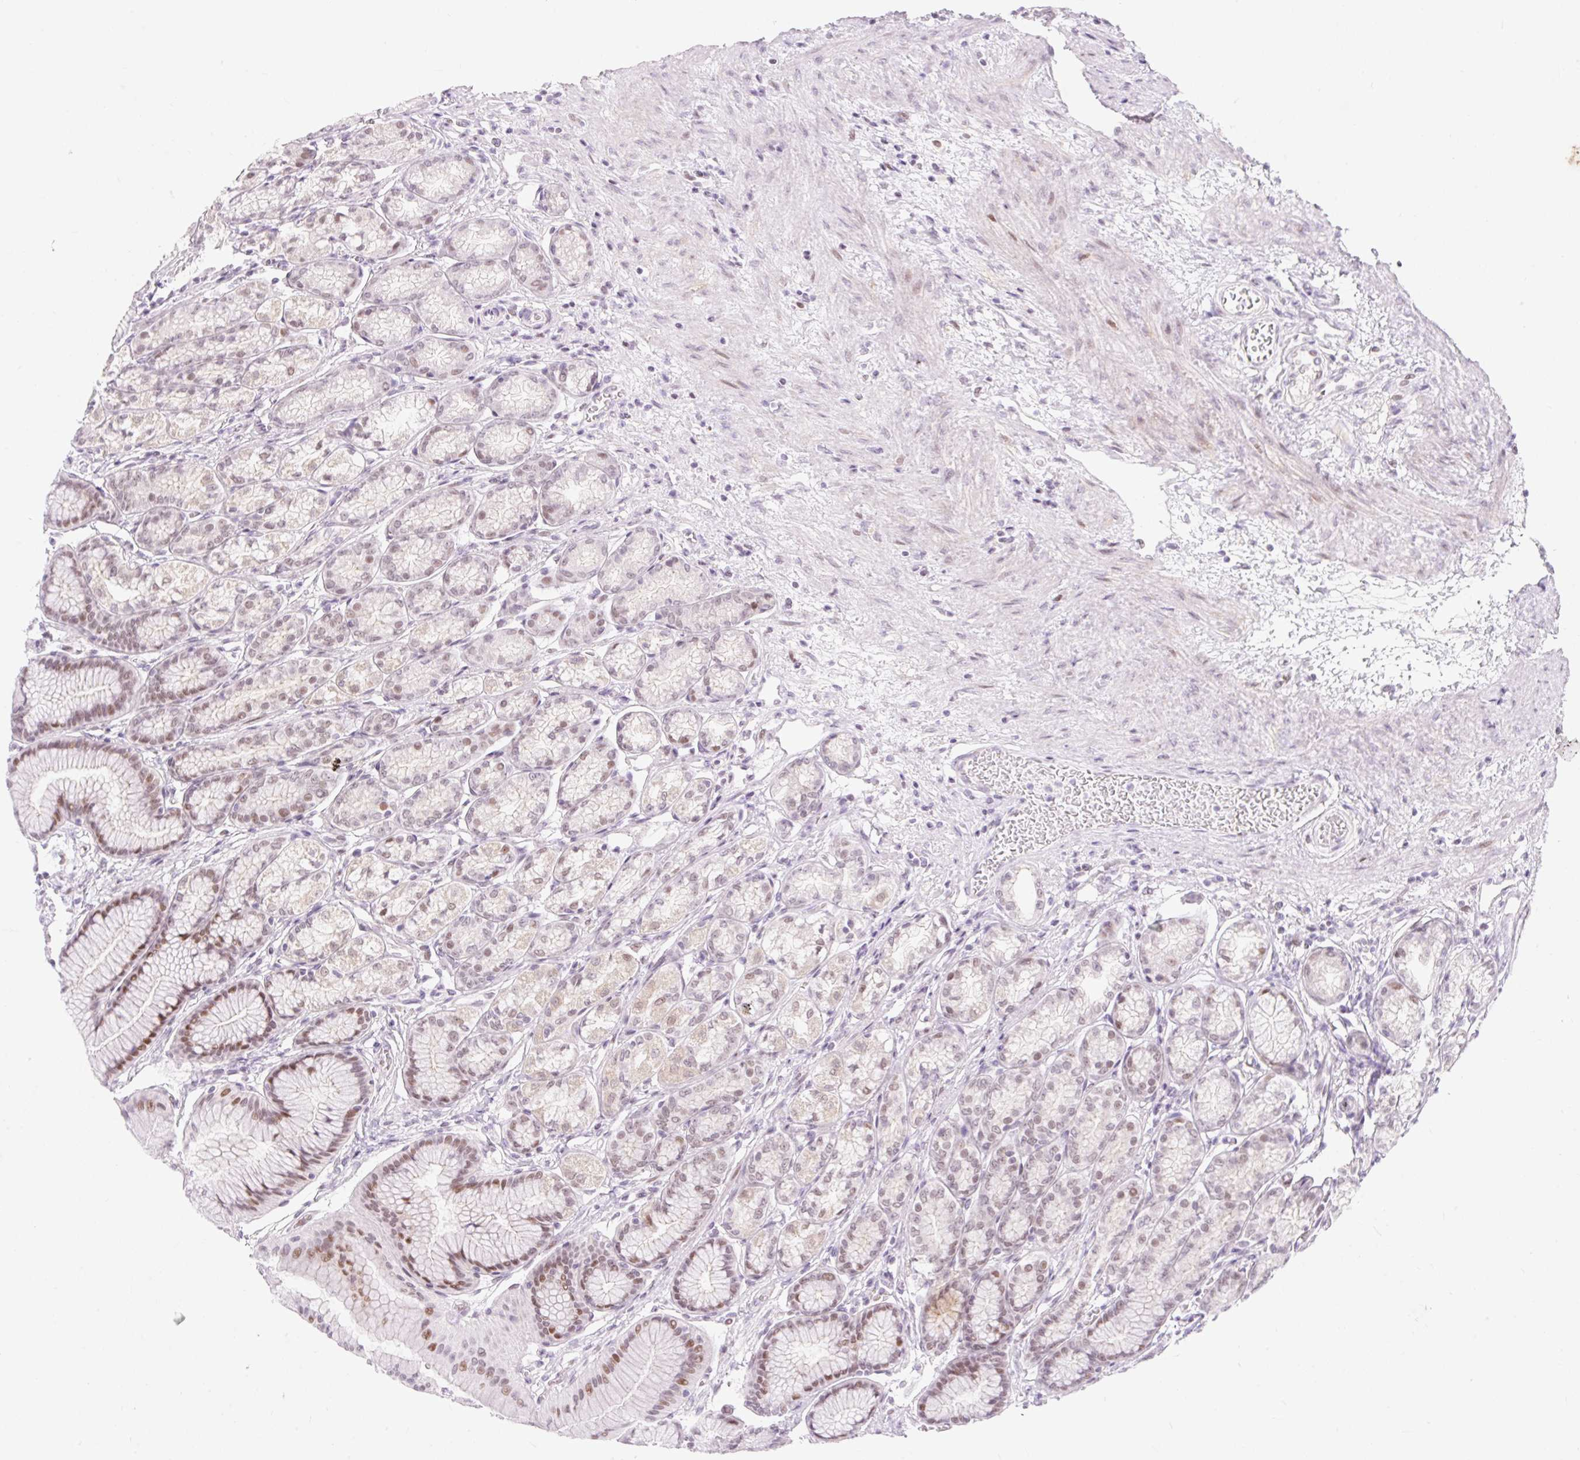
{"staining": {"intensity": "moderate", "quantity": "25%-75%", "location": "nuclear"}, "tissue": "stomach", "cell_type": "Glandular cells", "image_type": "normal", "snomed": [{"axis": "morphology", "description": "Normal tissue, NOS"}, {"axis": "morphology", "description": "Adenocarcinoma, NOS"}, {"axis": "morphology", "description": "Adenocarcinoma, High grade"}, {"axis": "topography", "description": "Stomach, upper"}, {"axis": "topography", "description": "Stomach"}], "caption": "Immunohistochemical staining of unremarkable human stomach shows medium levels of moderate nuclear expression in approximately 25%-75% of glandular cells. (DAB IHC with brightfield microscopy, high magnification).", "gene": "H2BW1", "patient": {"sex": "female", "age": 65}}